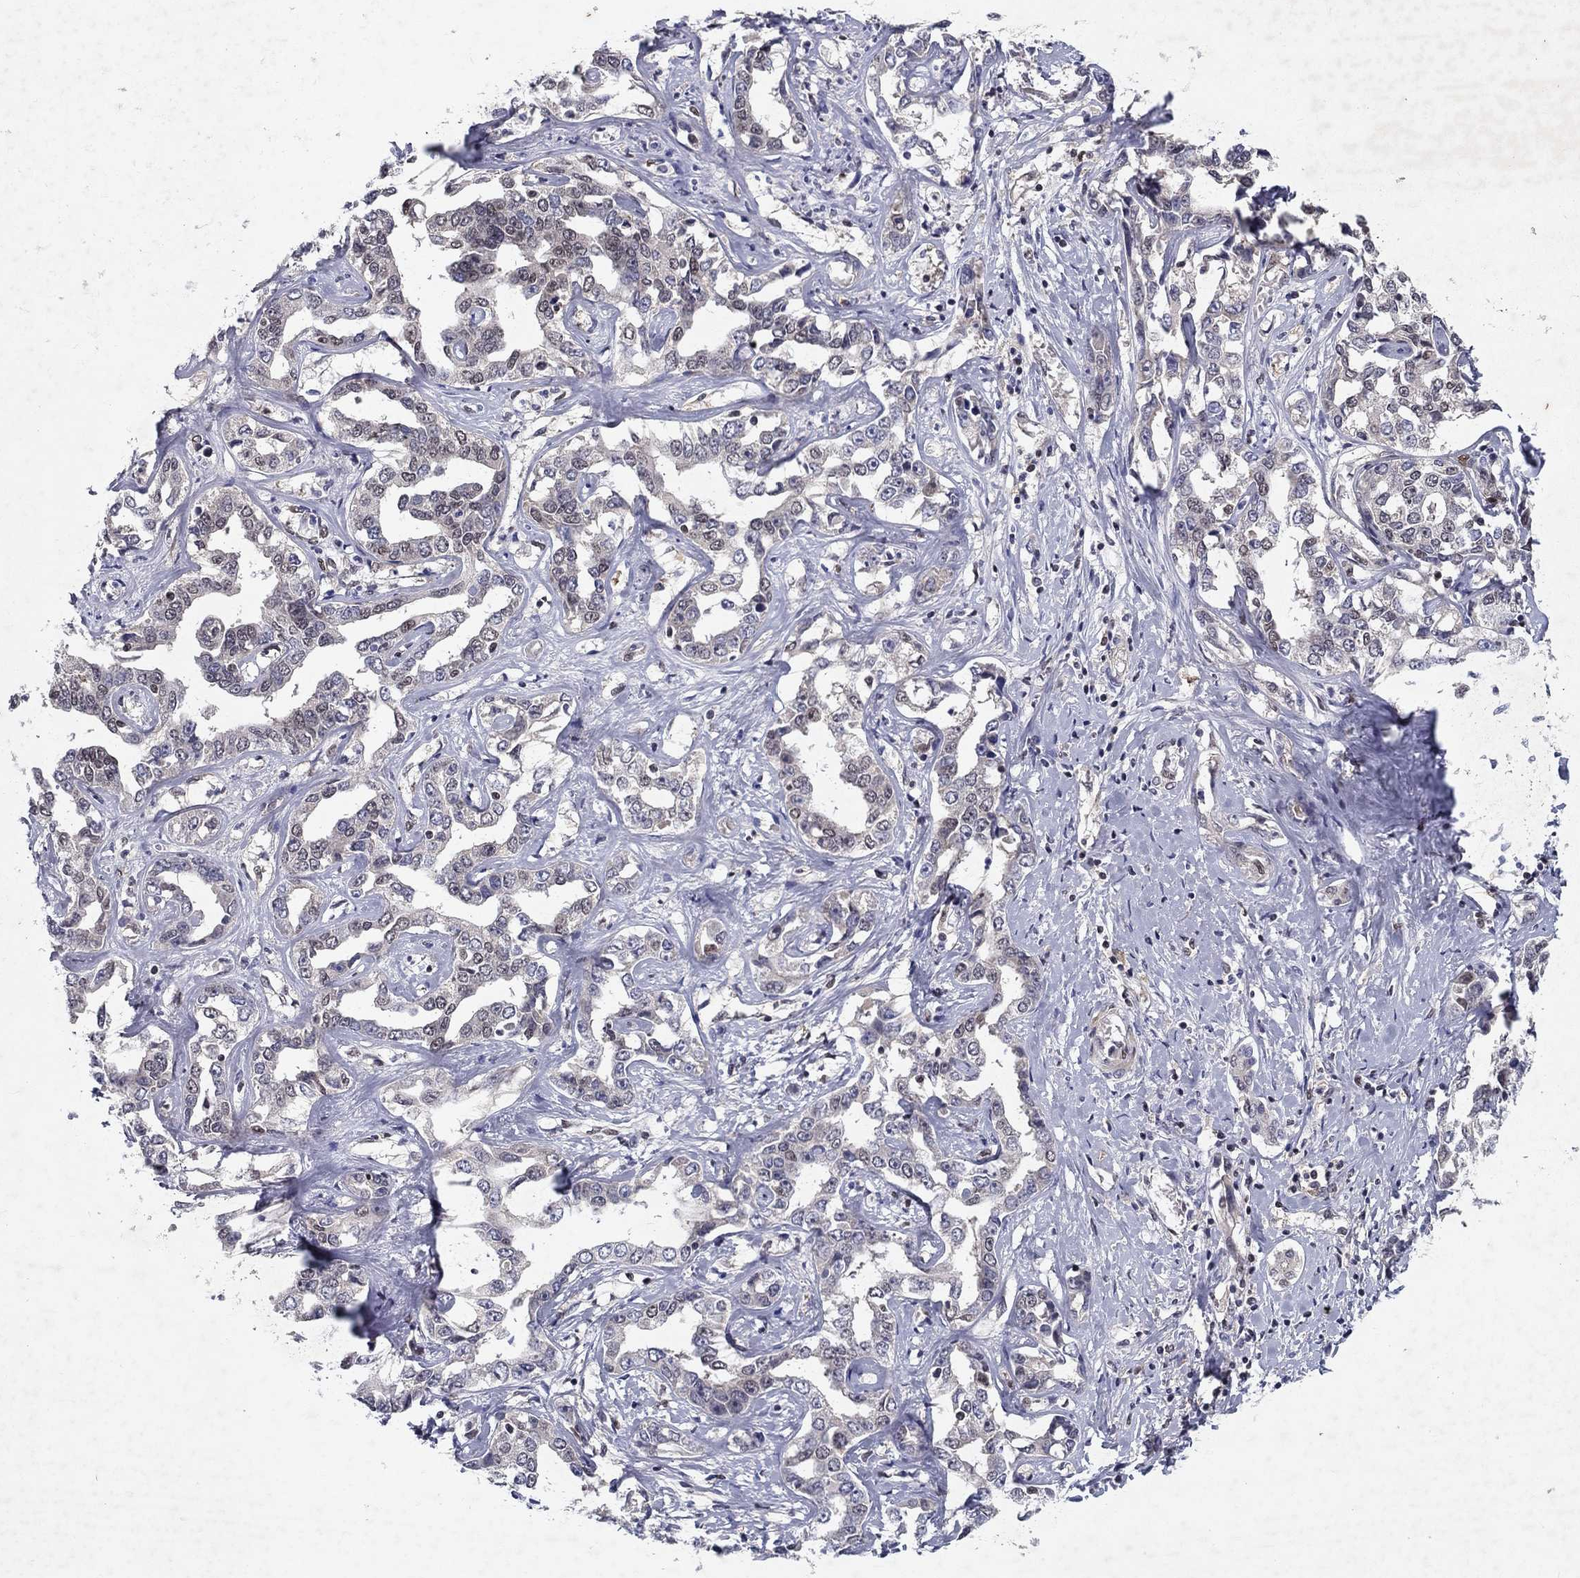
{"staining": {"intensity": "negative", "quantity": "none", "location": "none"}, "tissue": "liver cancer", "cell_type": "Tumor cells", "image_type": "cancer", "snomed": [{"axis": "morphology", "description": "Cholangiocarcinoma"}, {"axis": "topography", "description": "Liver"}], "caption": "Protein analysis of liver cholangiocarcinoma reveals no significant staining in tumor cells. Brightfield microscopy of immunohistochemistry stained with DAB (brown) and hematoxylin (blue), captured at high magnification.", "gene": "CRTC1", "patient": {"sex": "male", "age": 59}}